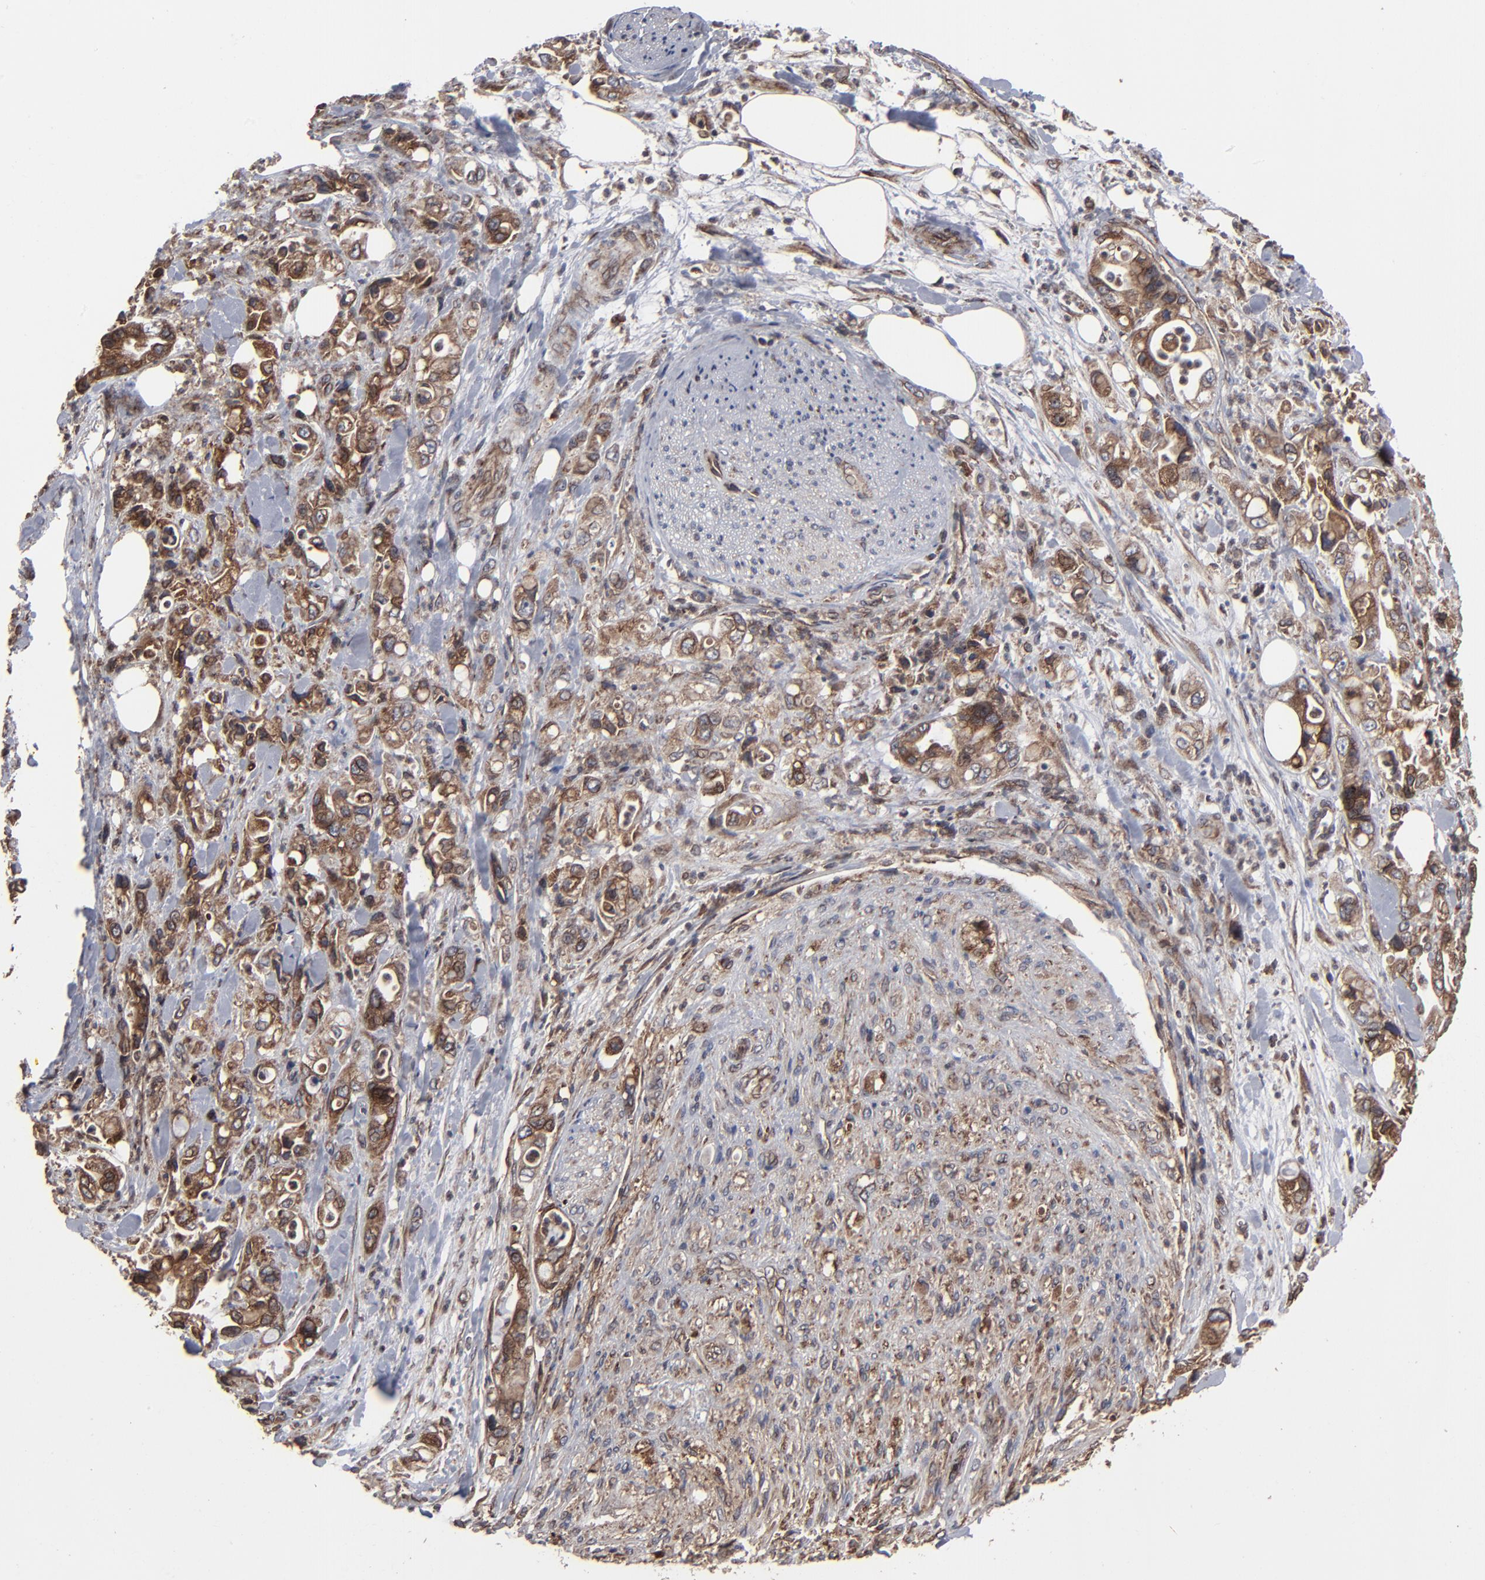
{"staining": {"intensity": "moderate", "quantity": "25%-75%", "location": "cytoplasmic/membranous"}, "tissue": "pancreatic cancer", "cell_type": "Tumor cells", "image_type": "cancer", "snomed": [{"axis": "morphology", "description": "Adenocarcinoma, NOS"}, {"axis": "topography", "description": "Pancreas"}], "caption": "IHC (DAB (3,3'-diaminobenzidine)) staining of pancreatic cancer (adenocarcinoma) exhibits moderate cytoplasmic/membranous protein positivity in approximately 25%-75% of tumor cells.", "gene": "CNIH1", "patient": {"sex": "male", "age": 70}}